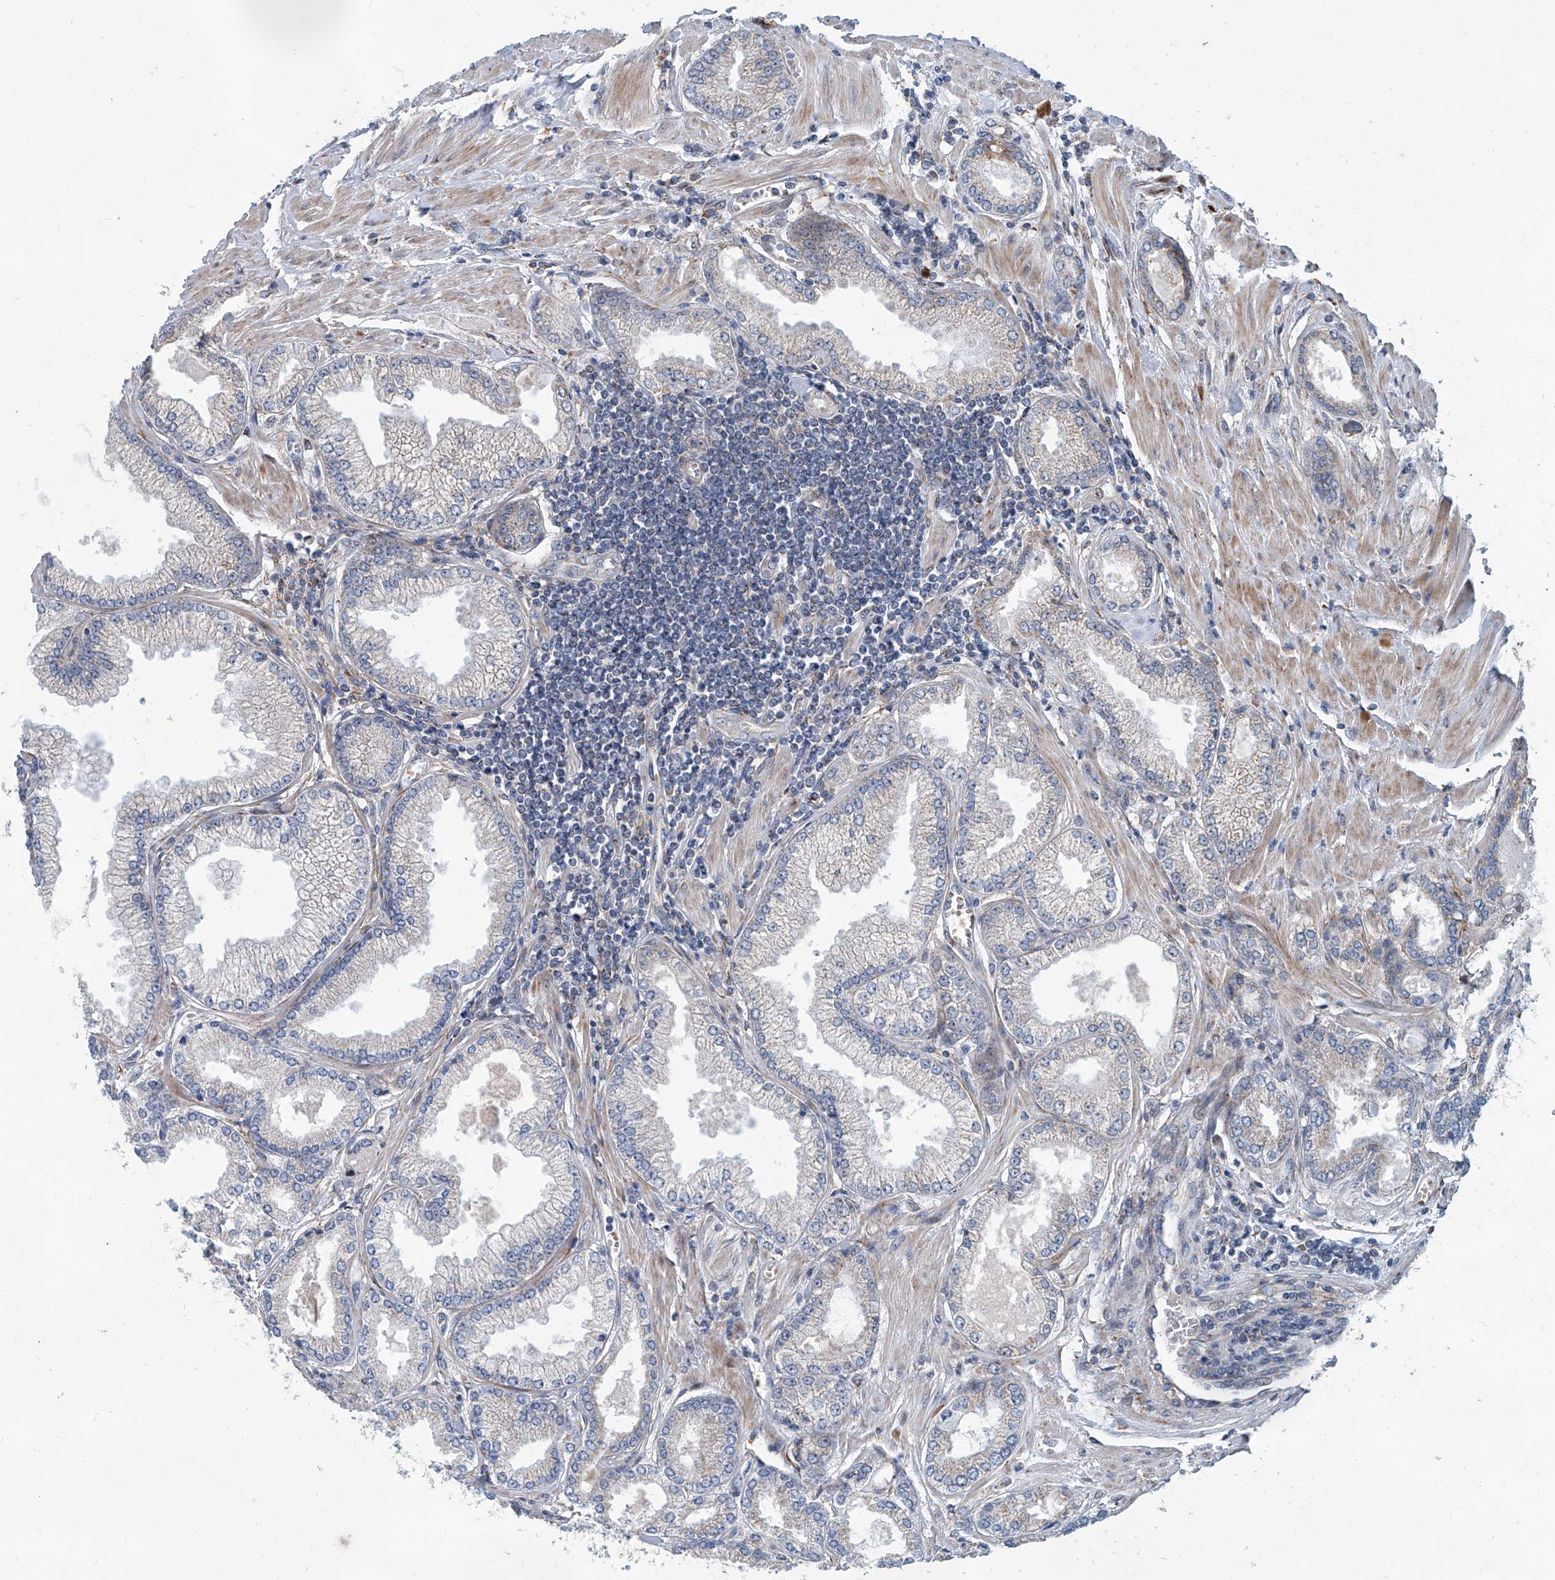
{"staining": {"intensity": "weak", "quantity": "25%-75%", "location": "cytoplasmic/membranous"}, "tissue": "prostate cancer", "cell_type": "Tumor cells", "image_type": "cancer", "snomed": [{"axis": "morphology", "description": "Adenocarcinoma, Low grade"}, {"axis": "topography", "description": "Prostate"}], "caption": "A brown stain labels weak cytoplasmic/membranous positivity of a protein in human prostate cancer (adenocarcinoma (low-grade)) tumor cells.", "gene": "USP48", "patient": {"sex": "male", "age": 62}}